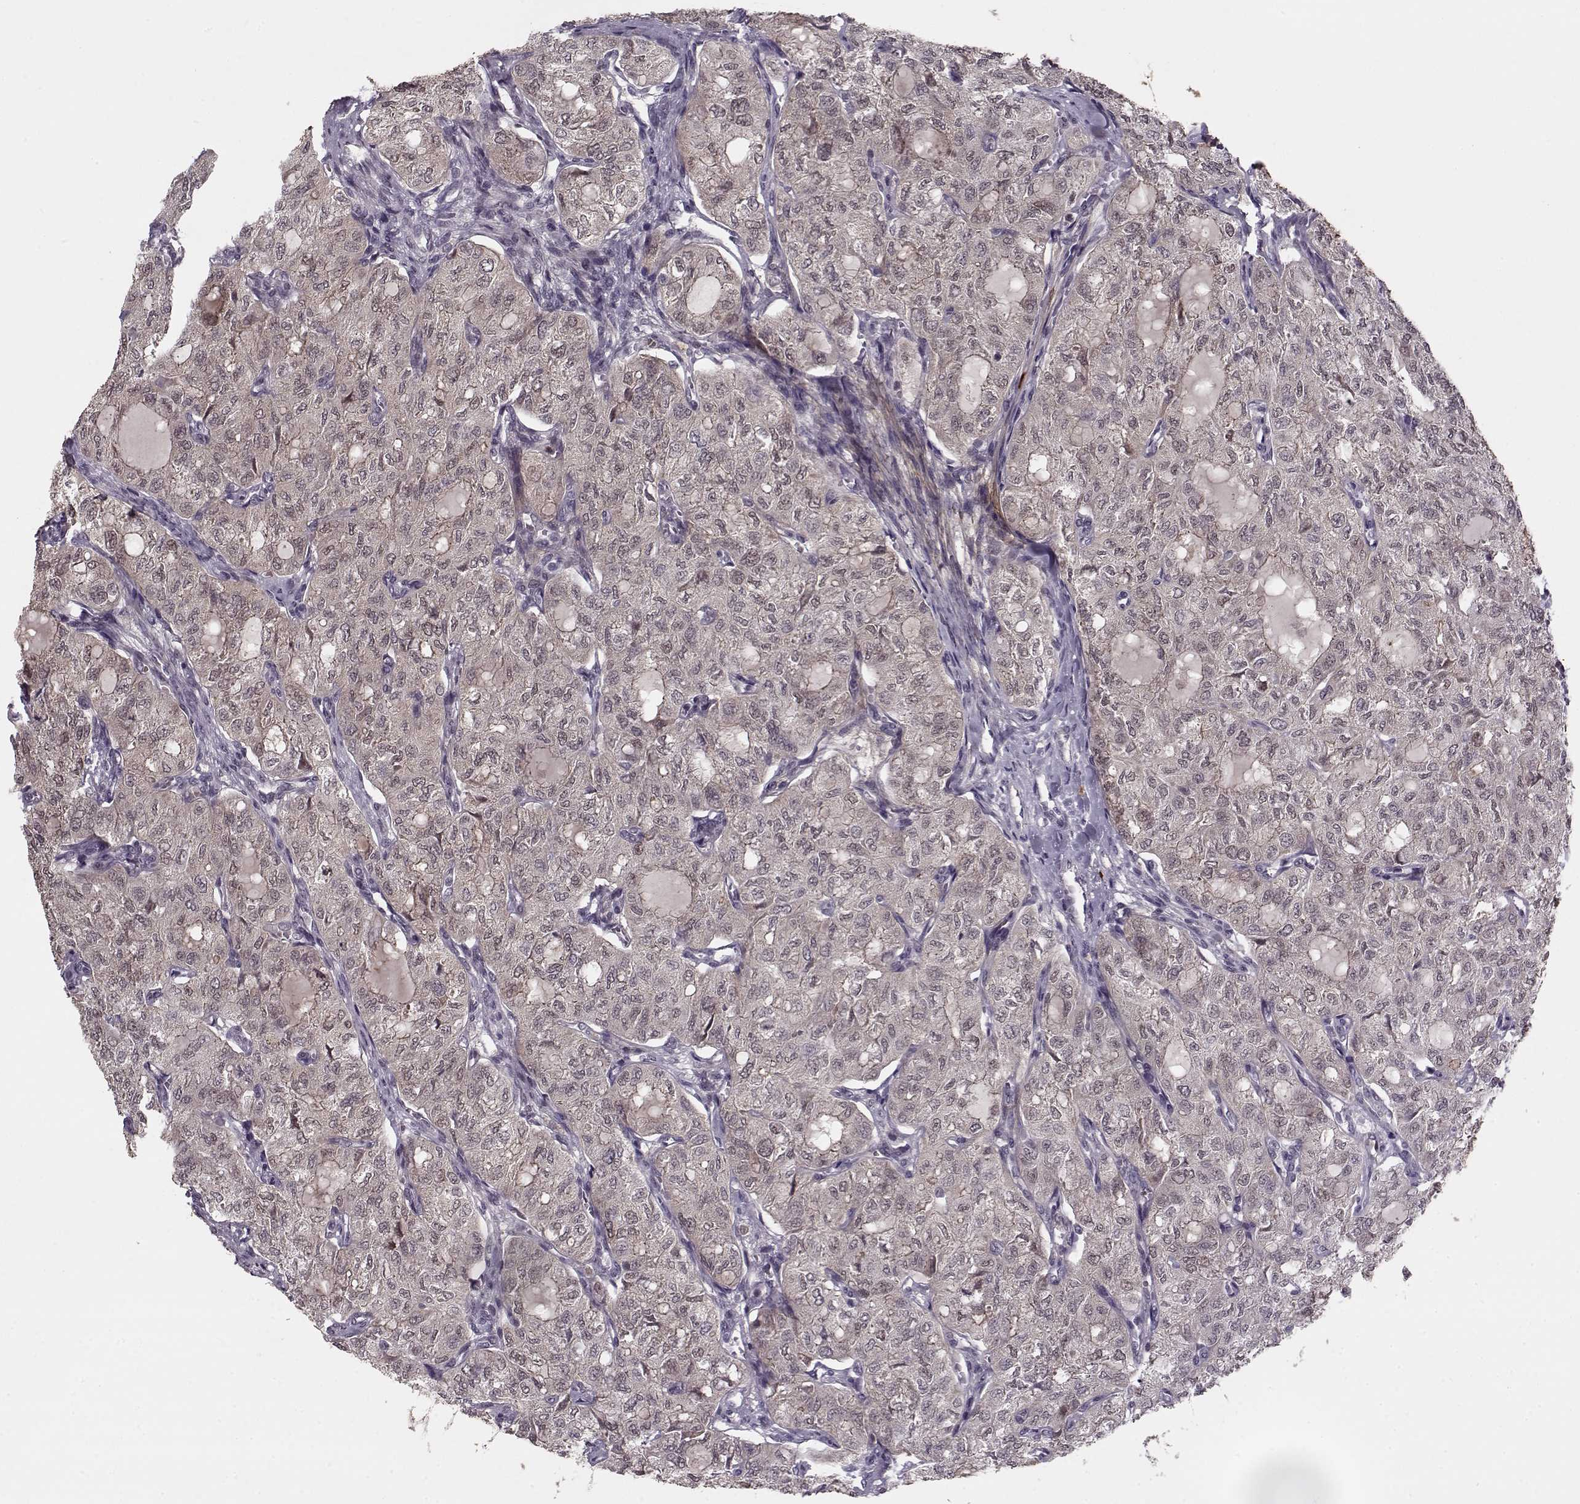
{"staining": {"intensity": "negative", "quantity": "none", "location": "none"}, "tissue": "thyroid cancer", "cell_type": "Tumor cells", "image_type": "cancer", "snomed": [{"axis": "morphology", "description": "Follicular adenoma carcinoma, NOS"}, {"axis": "topography", "description": "Thyroid gland"}], "caption": "Histopathology image shows no protein positivity in tumor cells of thyroid cancer (follicular adenoma carcinoma) tissue.", "gene": "DENND4B", "patient": {"sex": "male", "age": 75}}